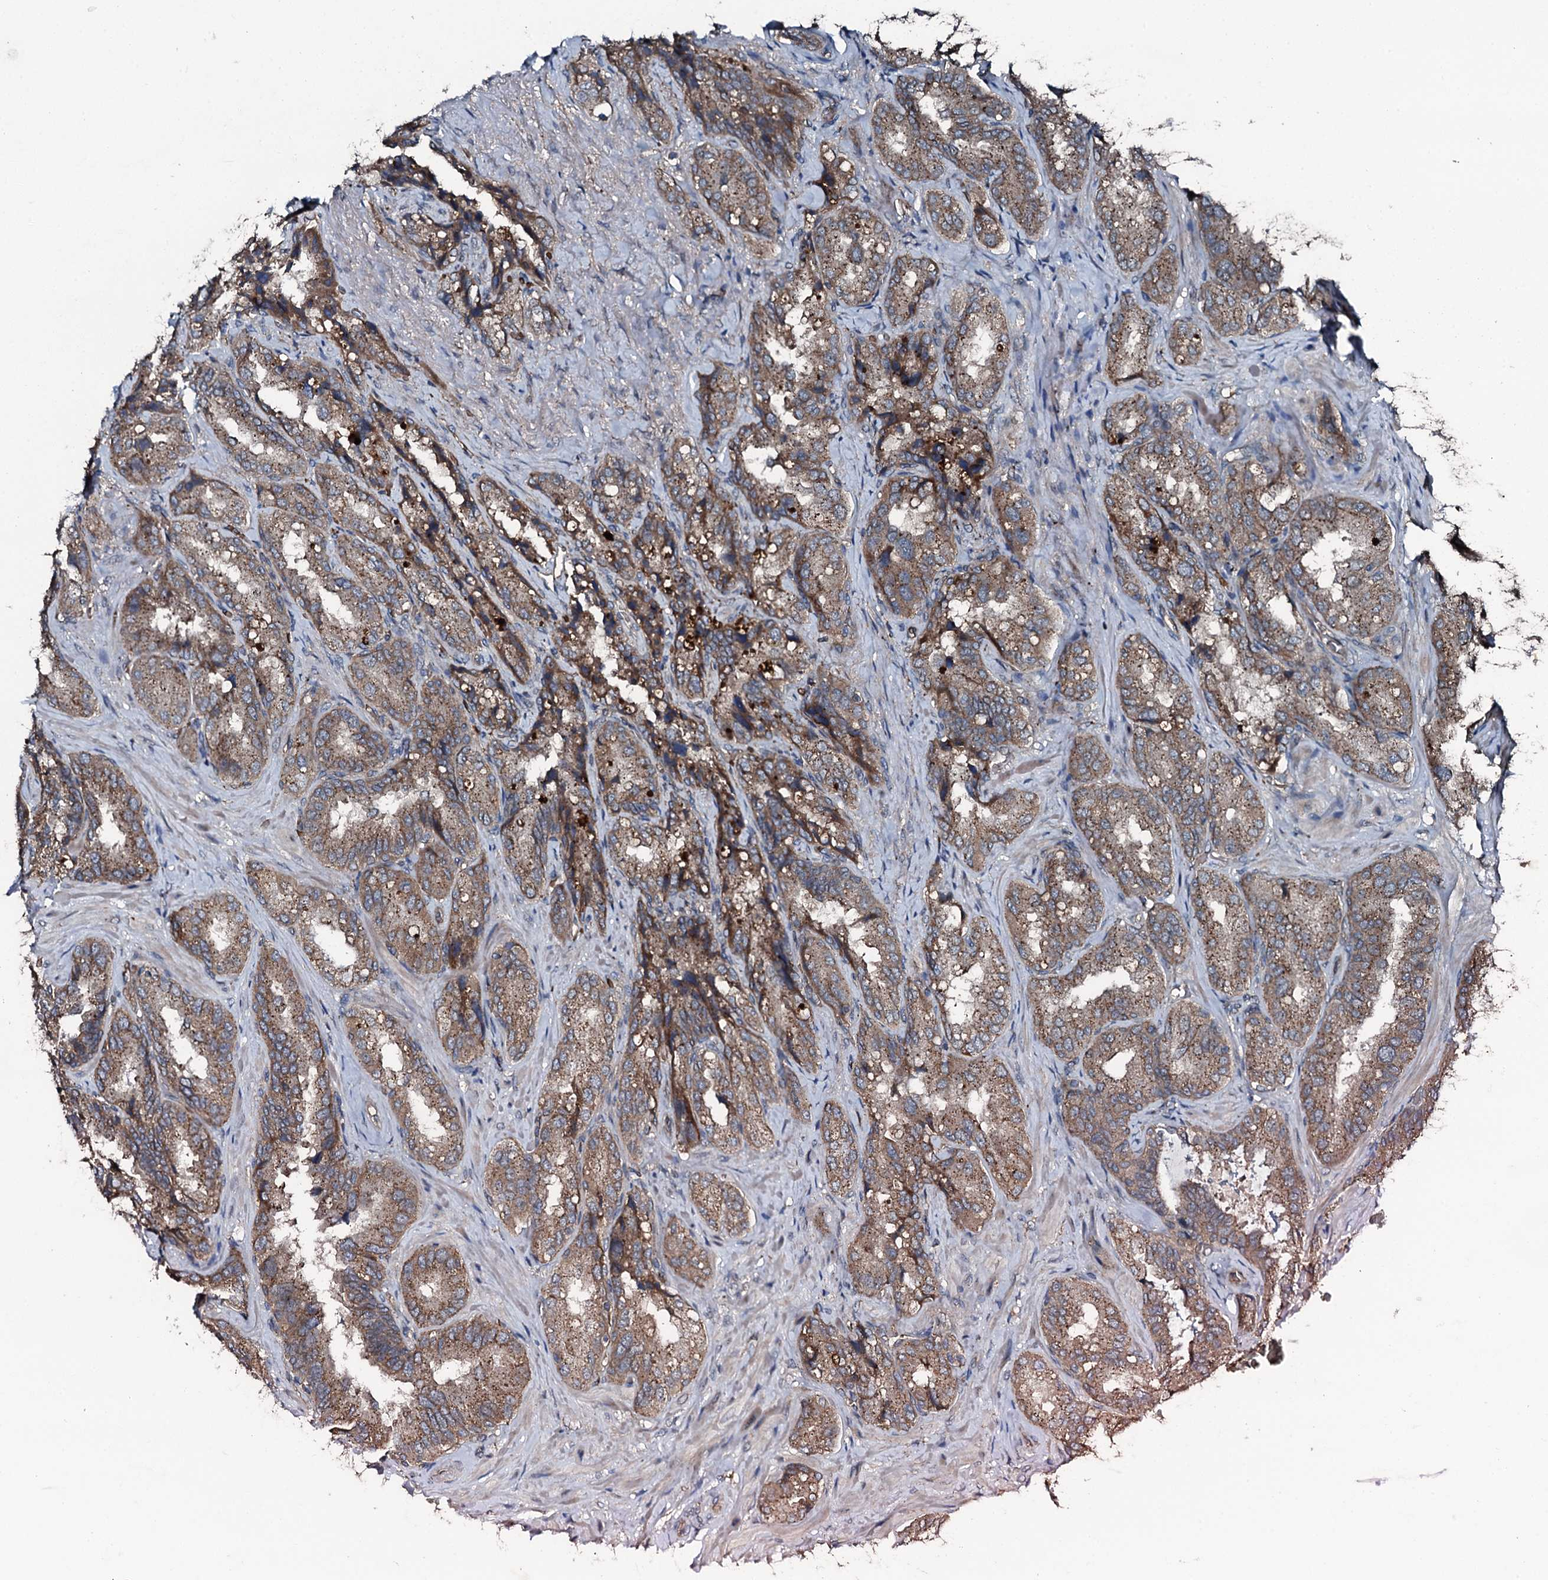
{"staining": {"intensity": "moderate", "quantity": ">75%", "location": "cytoplasmic/membranous"}, "tissue": "seminal vesicle", "cell_type": "Glandular cells", "image_type": "normal", "snomed": [{"axis": "morphology", "description": "Normal tissue, NOS"}, {"axis": "topography", "description": "Prostate and seminal vesicle, NOS"}, {"axis": "topography", "description": "Prostate"}, {"axis": "topography", "description": "Seminal veicle"}], "caption": "This histopathology image shows normal seminal vesicle stained with immunohistochemistry (IHC) to label a protein in brown. The cytoplasmic/membranous of glandular cells show moderate positivity for the protein. Nuclei are counter-stained blue.", "gene": "TRIM7", "patient": {"sex": "male", "age": 67}}